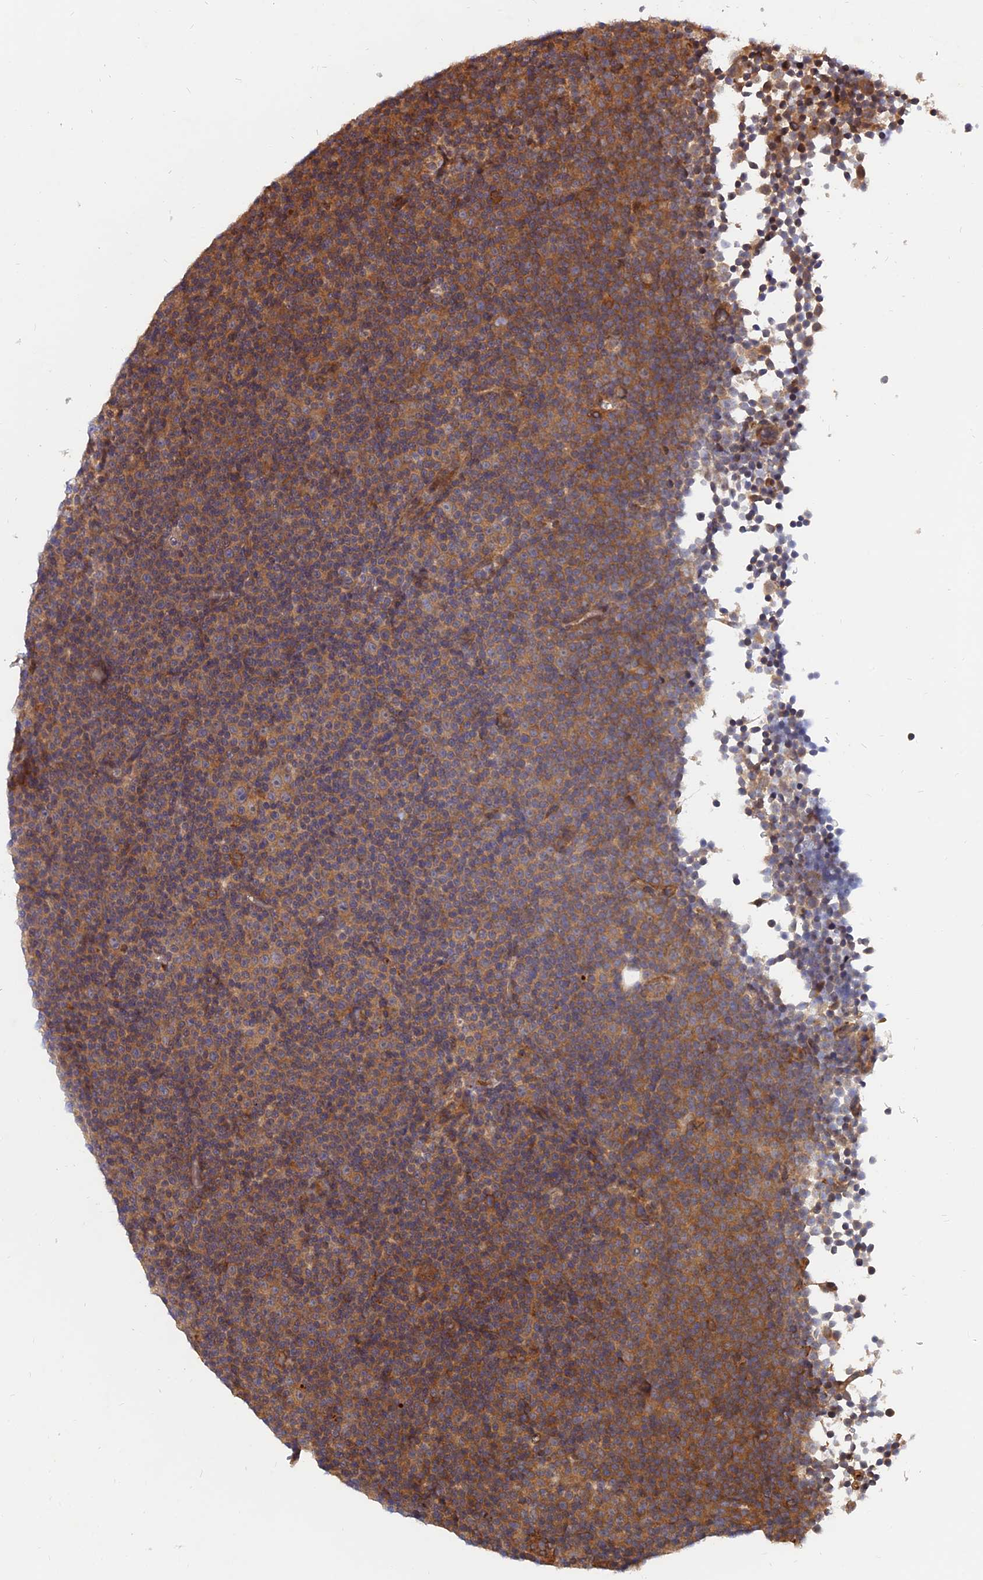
{"staining": {"intensity": "moderate", "quantity": ">75%", "location": "cytoplasmic/membranous"}, "tissue": "lymphoma", "cell_type": "Tumor cells", "image_type": "cancer", "snomed": [{"axis": "morphology", "description": "Malignant lymphoma, non-Hodgkin's type, Low grade"}, {"axis": "topography", "description": "Lymph node"}], "caption": "Lymphoma stained for a protein (brown) reveals moderate cytoplasmic/membranous positive positivity in approximately >75% of tumor cells.", "gene": "WDR41", "patient": {"sex": "female", "age": 67}}